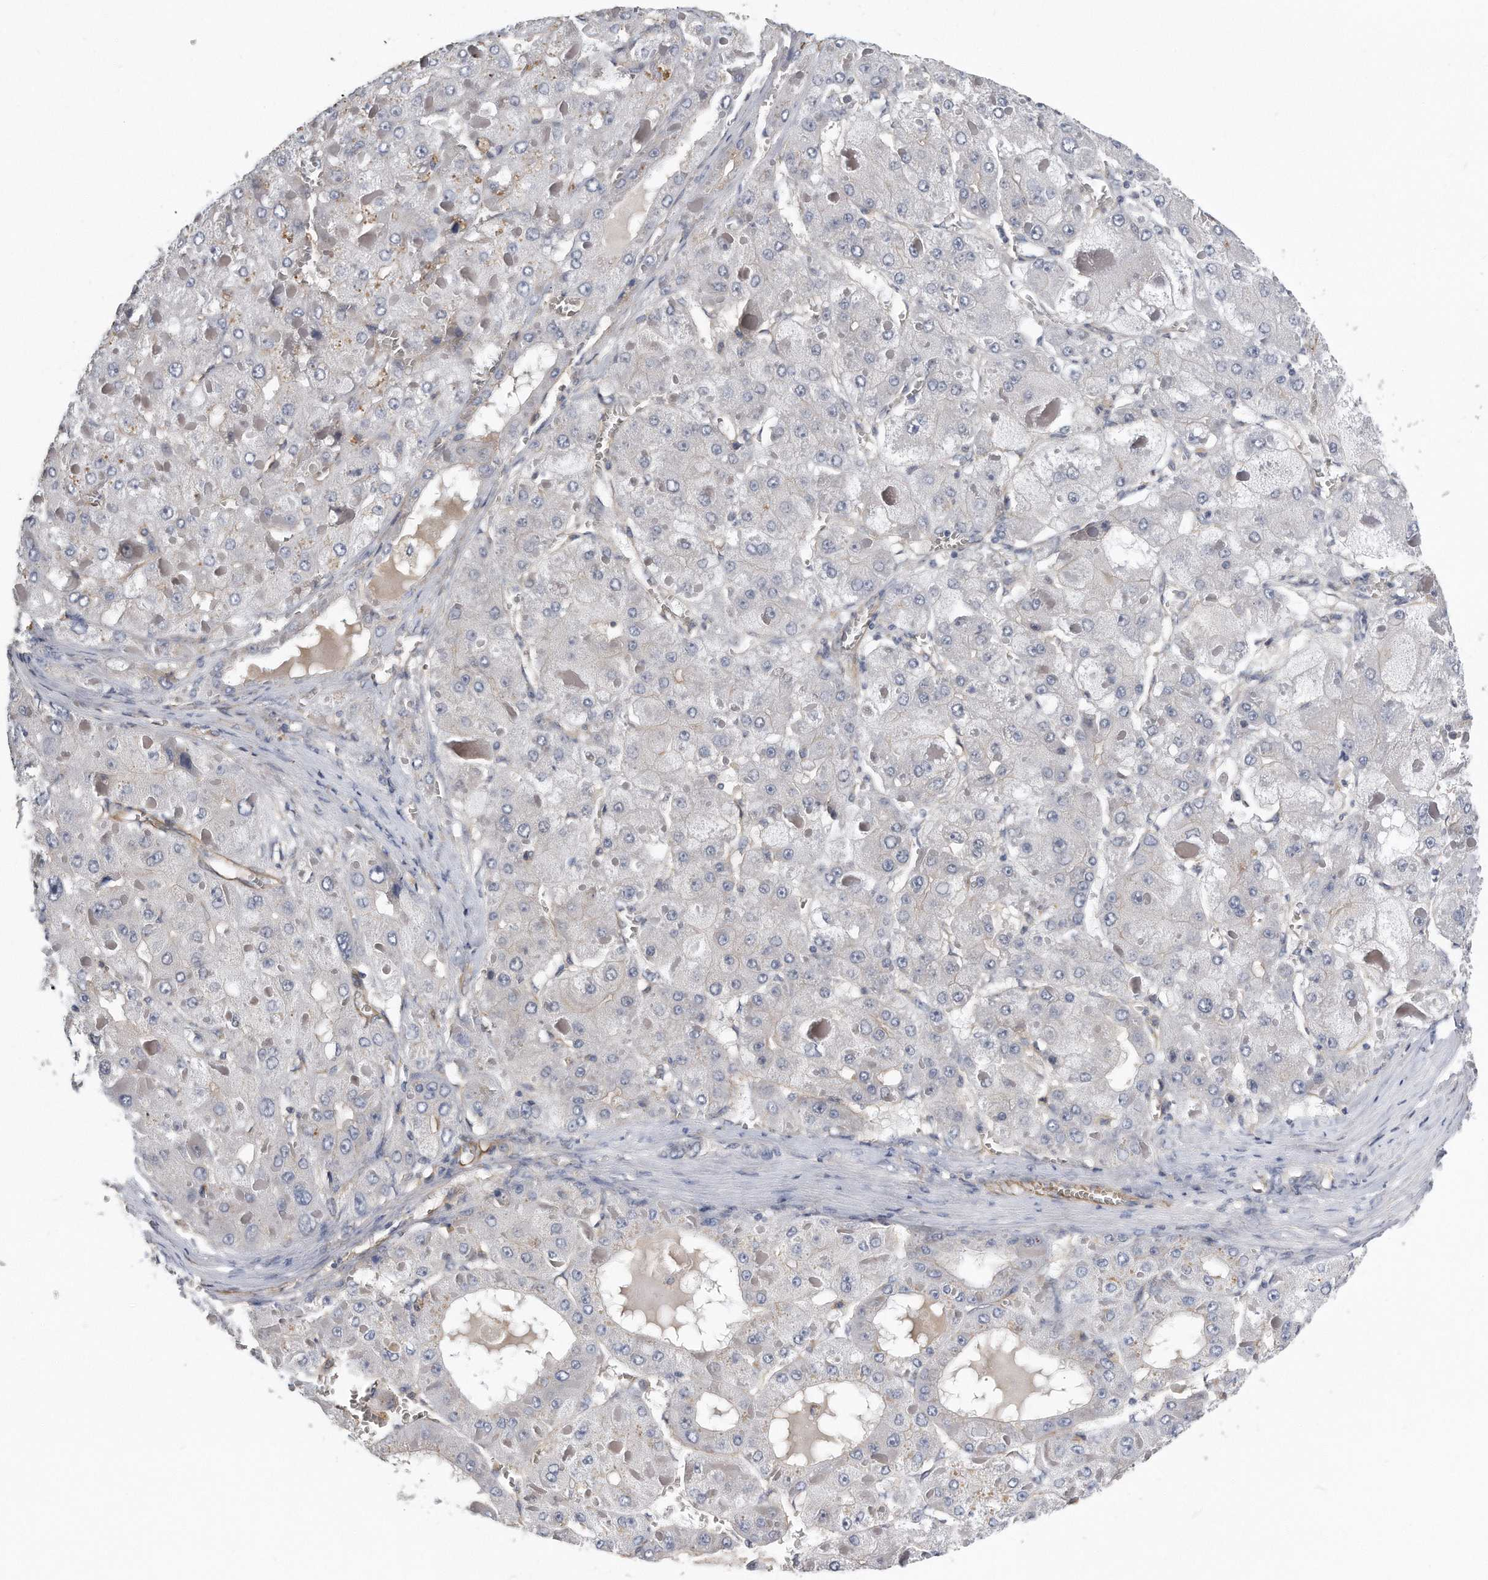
{"staining": {"intensity": "negative", "quantity": "none", "location": "none"}, "tissue": "liver cancer", "cell_type": "Tumor cells", "image_type": "cancer", "snomed": [{"axis": "morphology", "description": "Carcinoma, Hepatocellular, NOS"}, {"axis": "topography", "description": "Liver"}], "caption": "Immunohistochemistry micrograph of human hepatocellular carcinoma (liver) stained for a protein (brown), which reveals no expression in tumor cells.", "gene": "GPC1", "patient": {"sex": "female", "age": 73}}